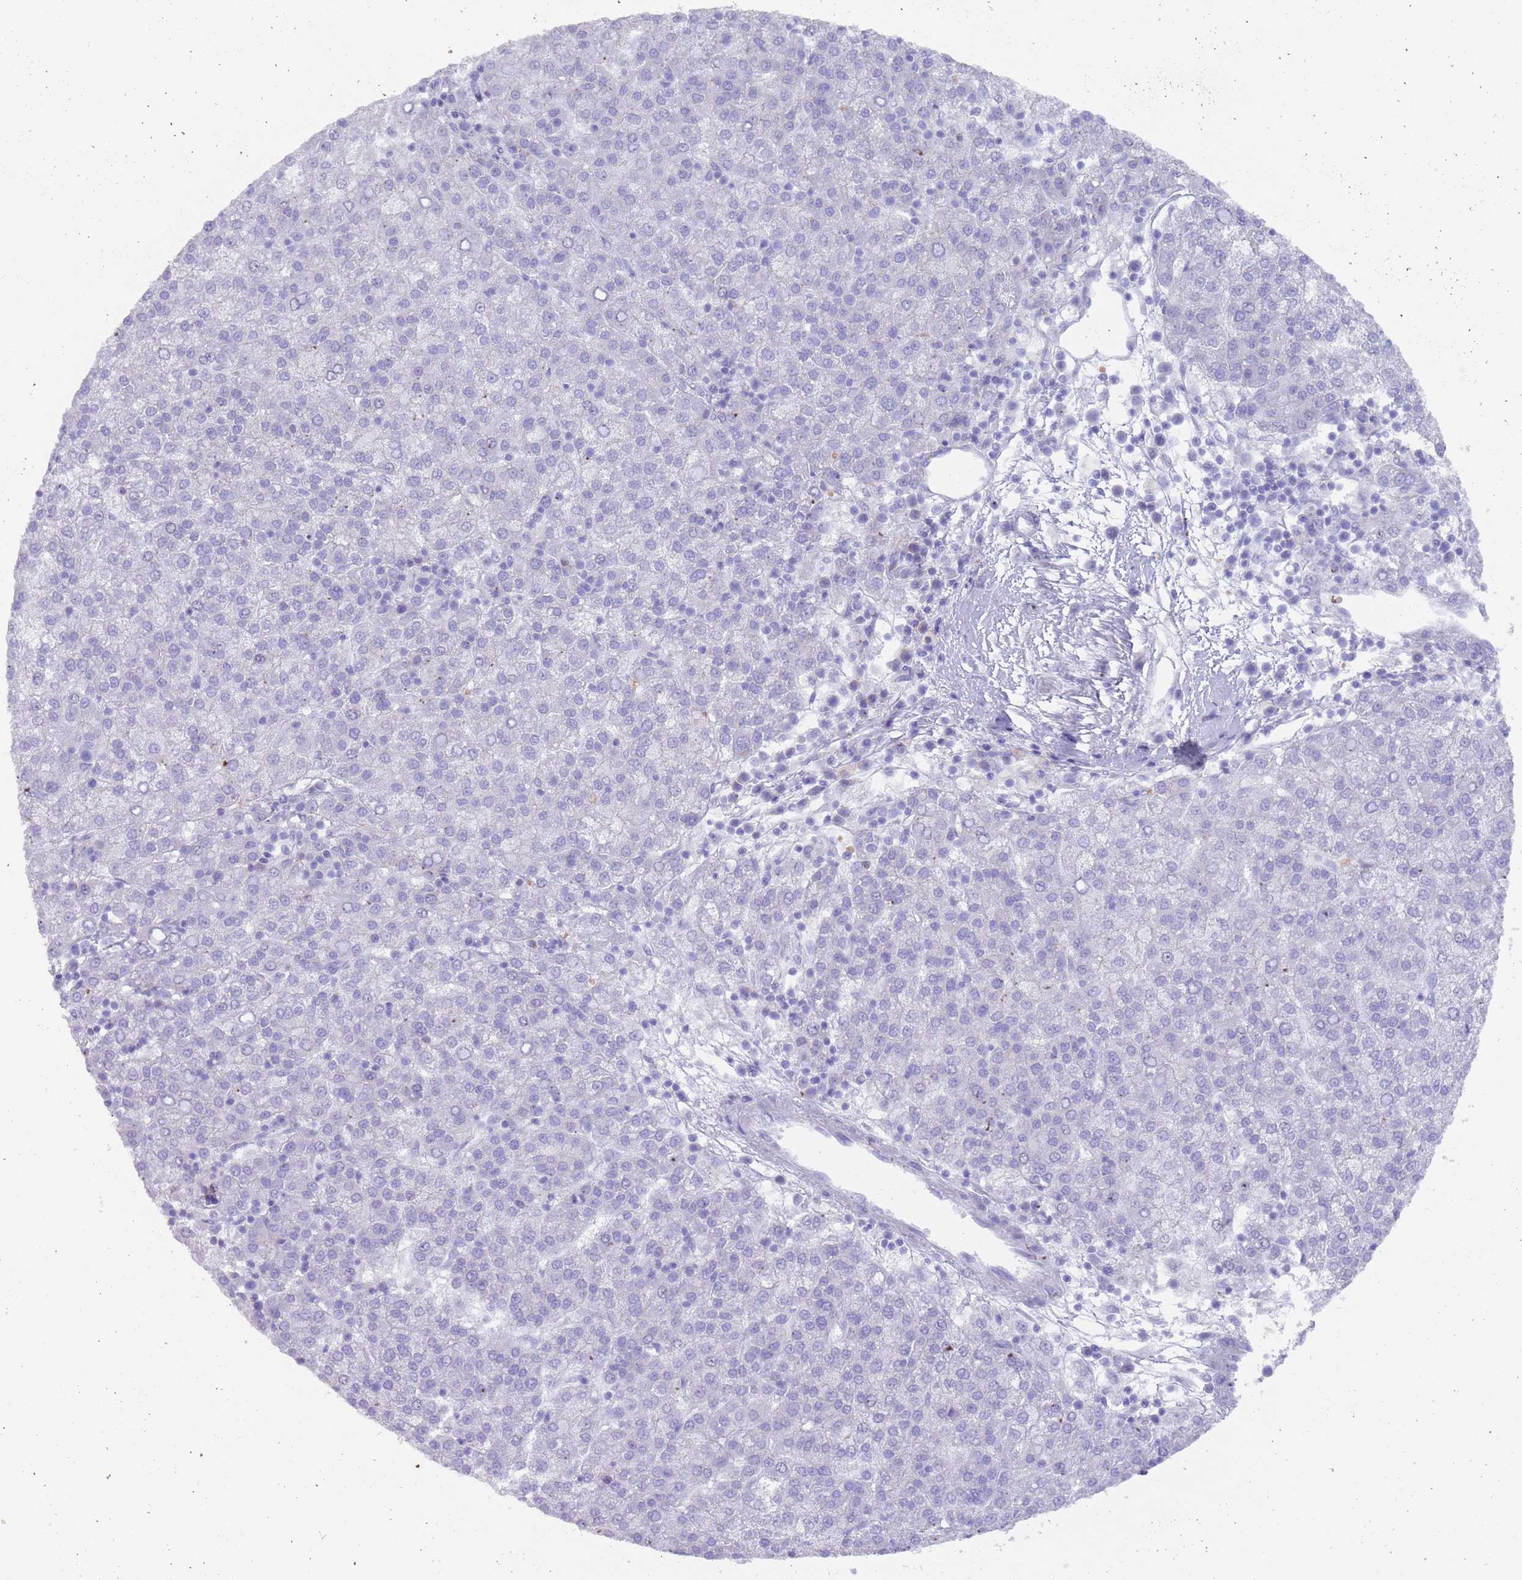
{"staining": {"intensity": "negative", "quantity": "none", "location": "none"}, "tissue": "liver cancer", "cell_type": "Tumor cells", "image_type": "cancer", "snomed": [{"axis": "morphology", "description": "Carcinoma, Hepatocellular, NOS"}, {"axis": "topography", "description": "Liver"}], "caption": "Tumor cells show no significant protein staining in hepatocellular carcinoma (liver).", "gene": "TMEM251", "patient": {"sex": "female", "age": 58}}